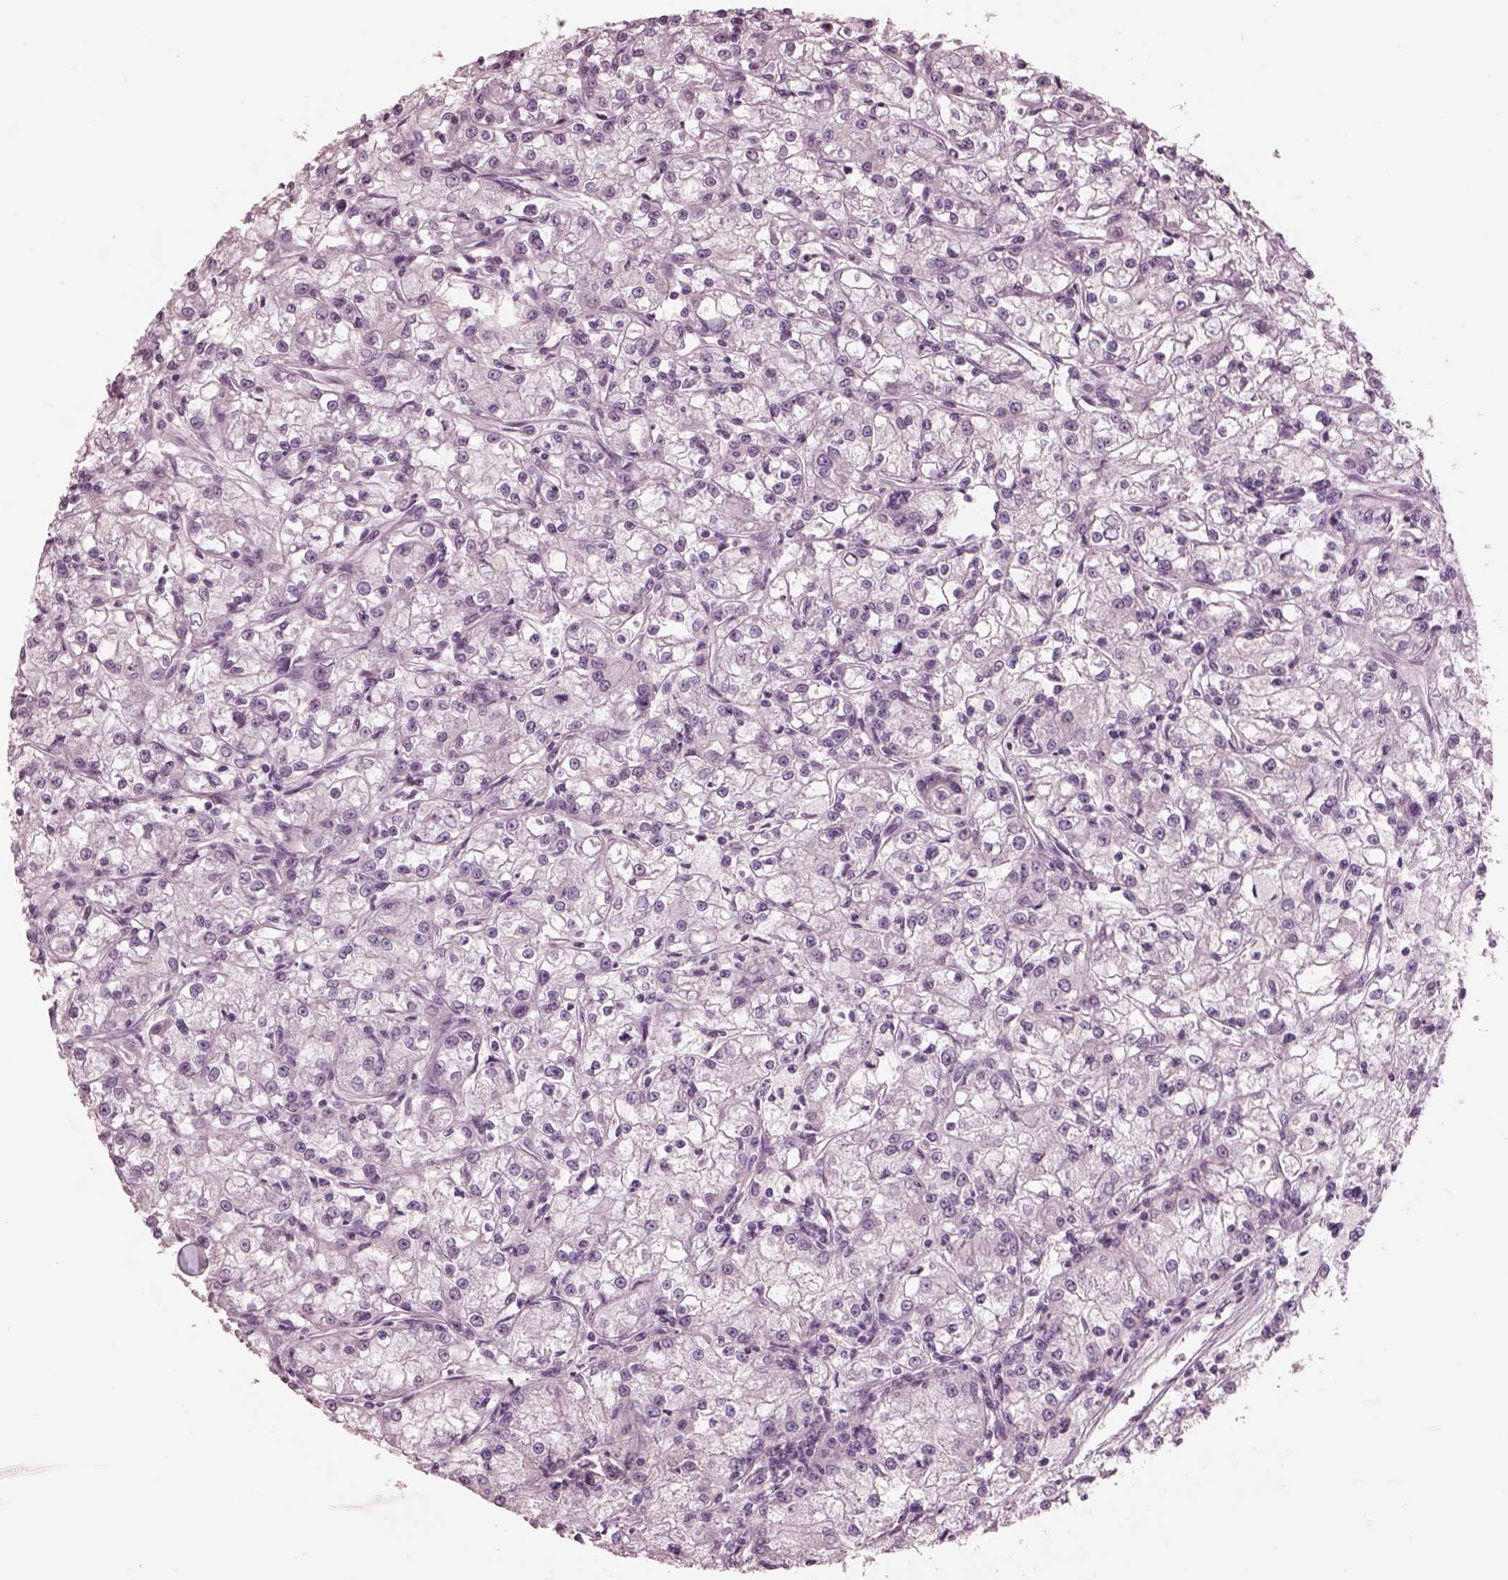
{"staining": {"intensity": "negative", "quantity": "none", "location": "none"}, "tissue": "renal cancer", "cell_type": "Tumor cells", "image_type": "cancer", "snomed": [{"axis": "morphology", "description": "Adenocarcinoma, NOS"}, {"axis": "topography", "description": "Kidney"}], "caption": "Human renal adenocarcinoma stained for a protein using immunohistochemistry demonstrates no staining in tumor cells.", "gene": "GARIN4", "patient": {"sex": "female", "age": 59}}